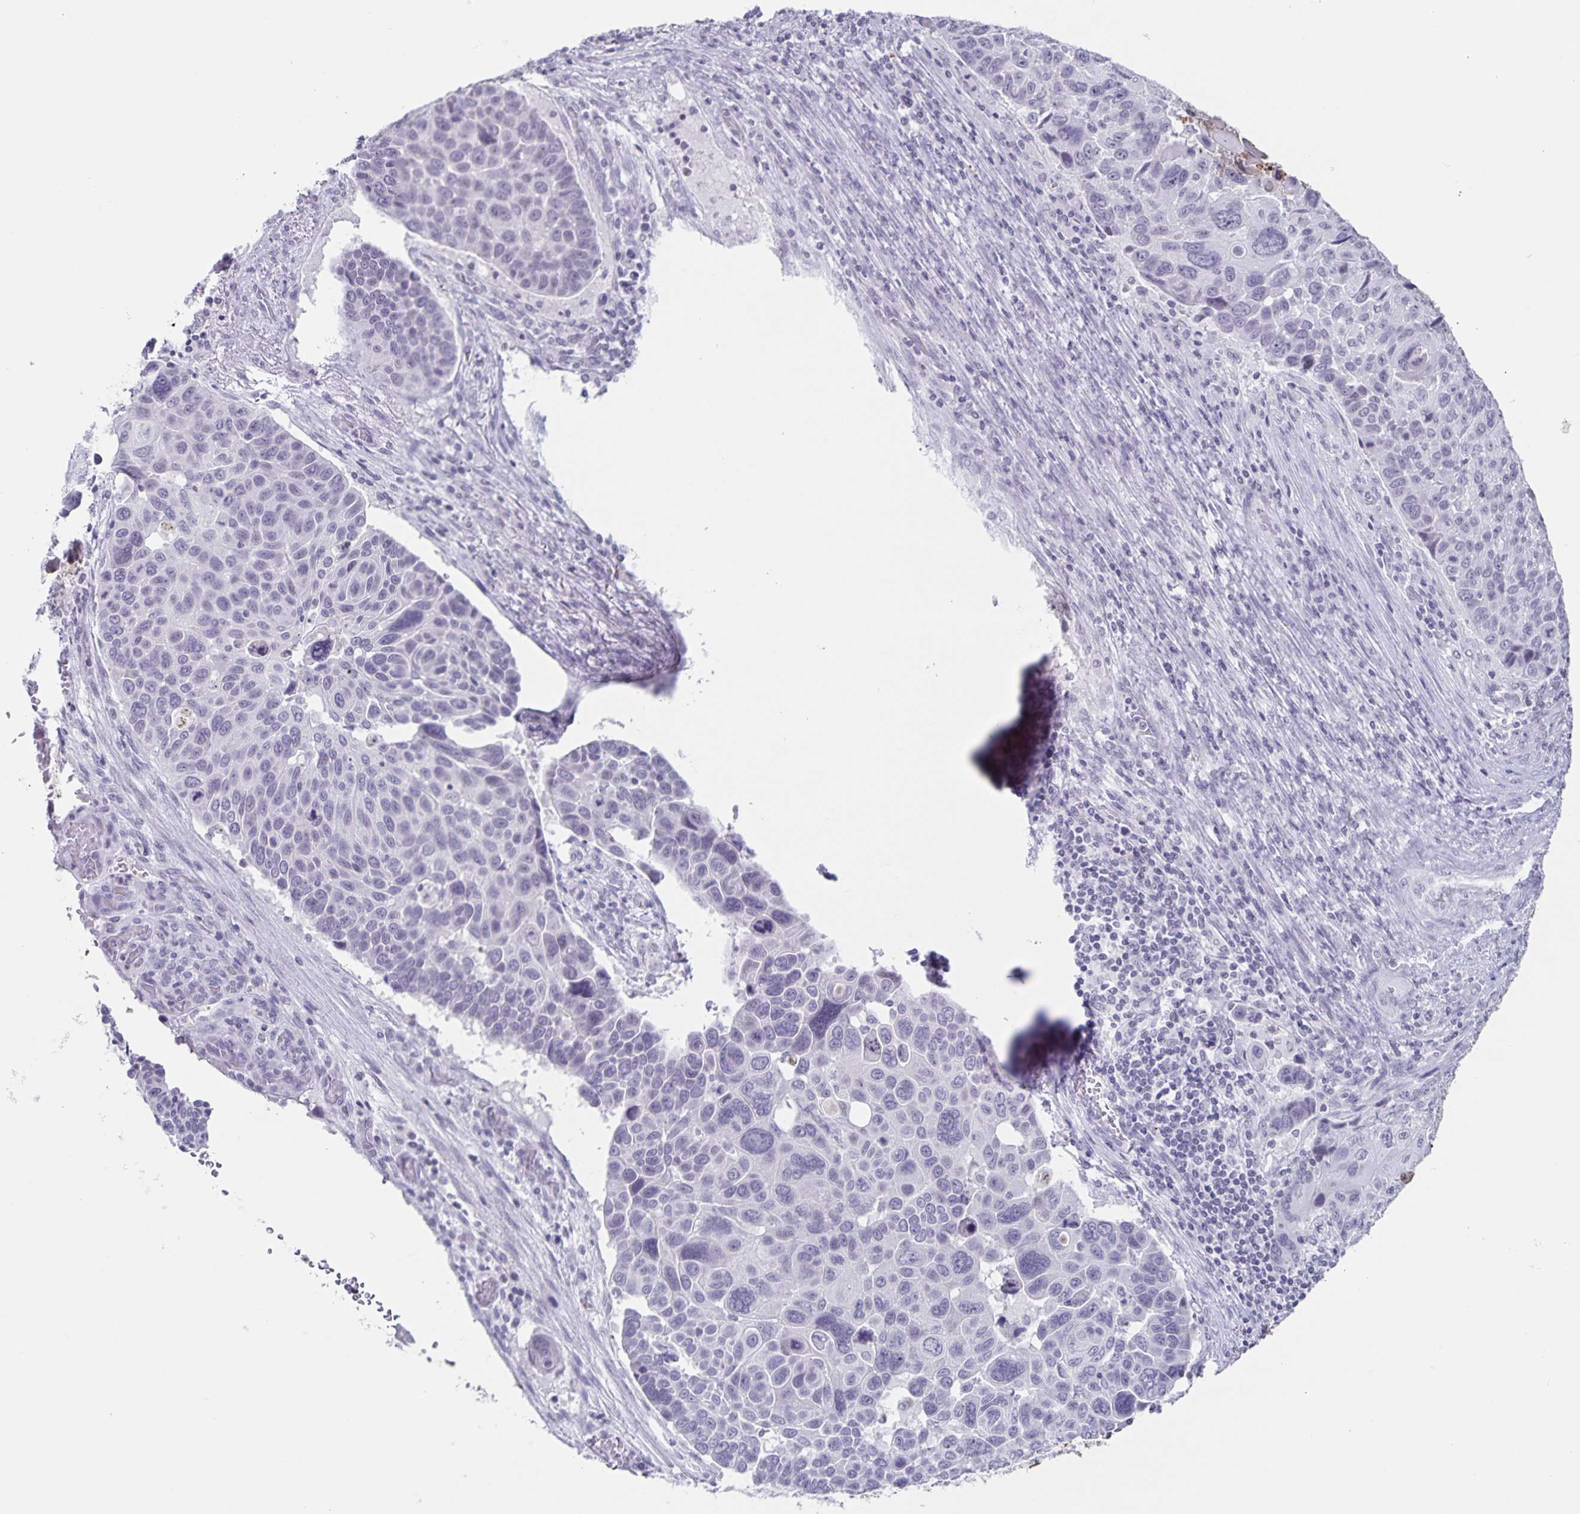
{"staining": {"intensity": "negative", "quantity": "none", "location": "none"}, "tissue": "lung cancer", "cell_type": "Tumor cells", "image_type": "cancer", "snomed": [{"axis": "morphology", "description": "Squamous cell carcinoma, NOS"}, {"axis": "topography", "description": "Lung"}], "caption": "A high-resolution histopathology image shows immunohistochemistry staining of lung squamous cell carcinoma, which reveals no significant positivity in tumor cells.", "gene": "LCE6A", "patient": {"sex": "male", "age": 68}}